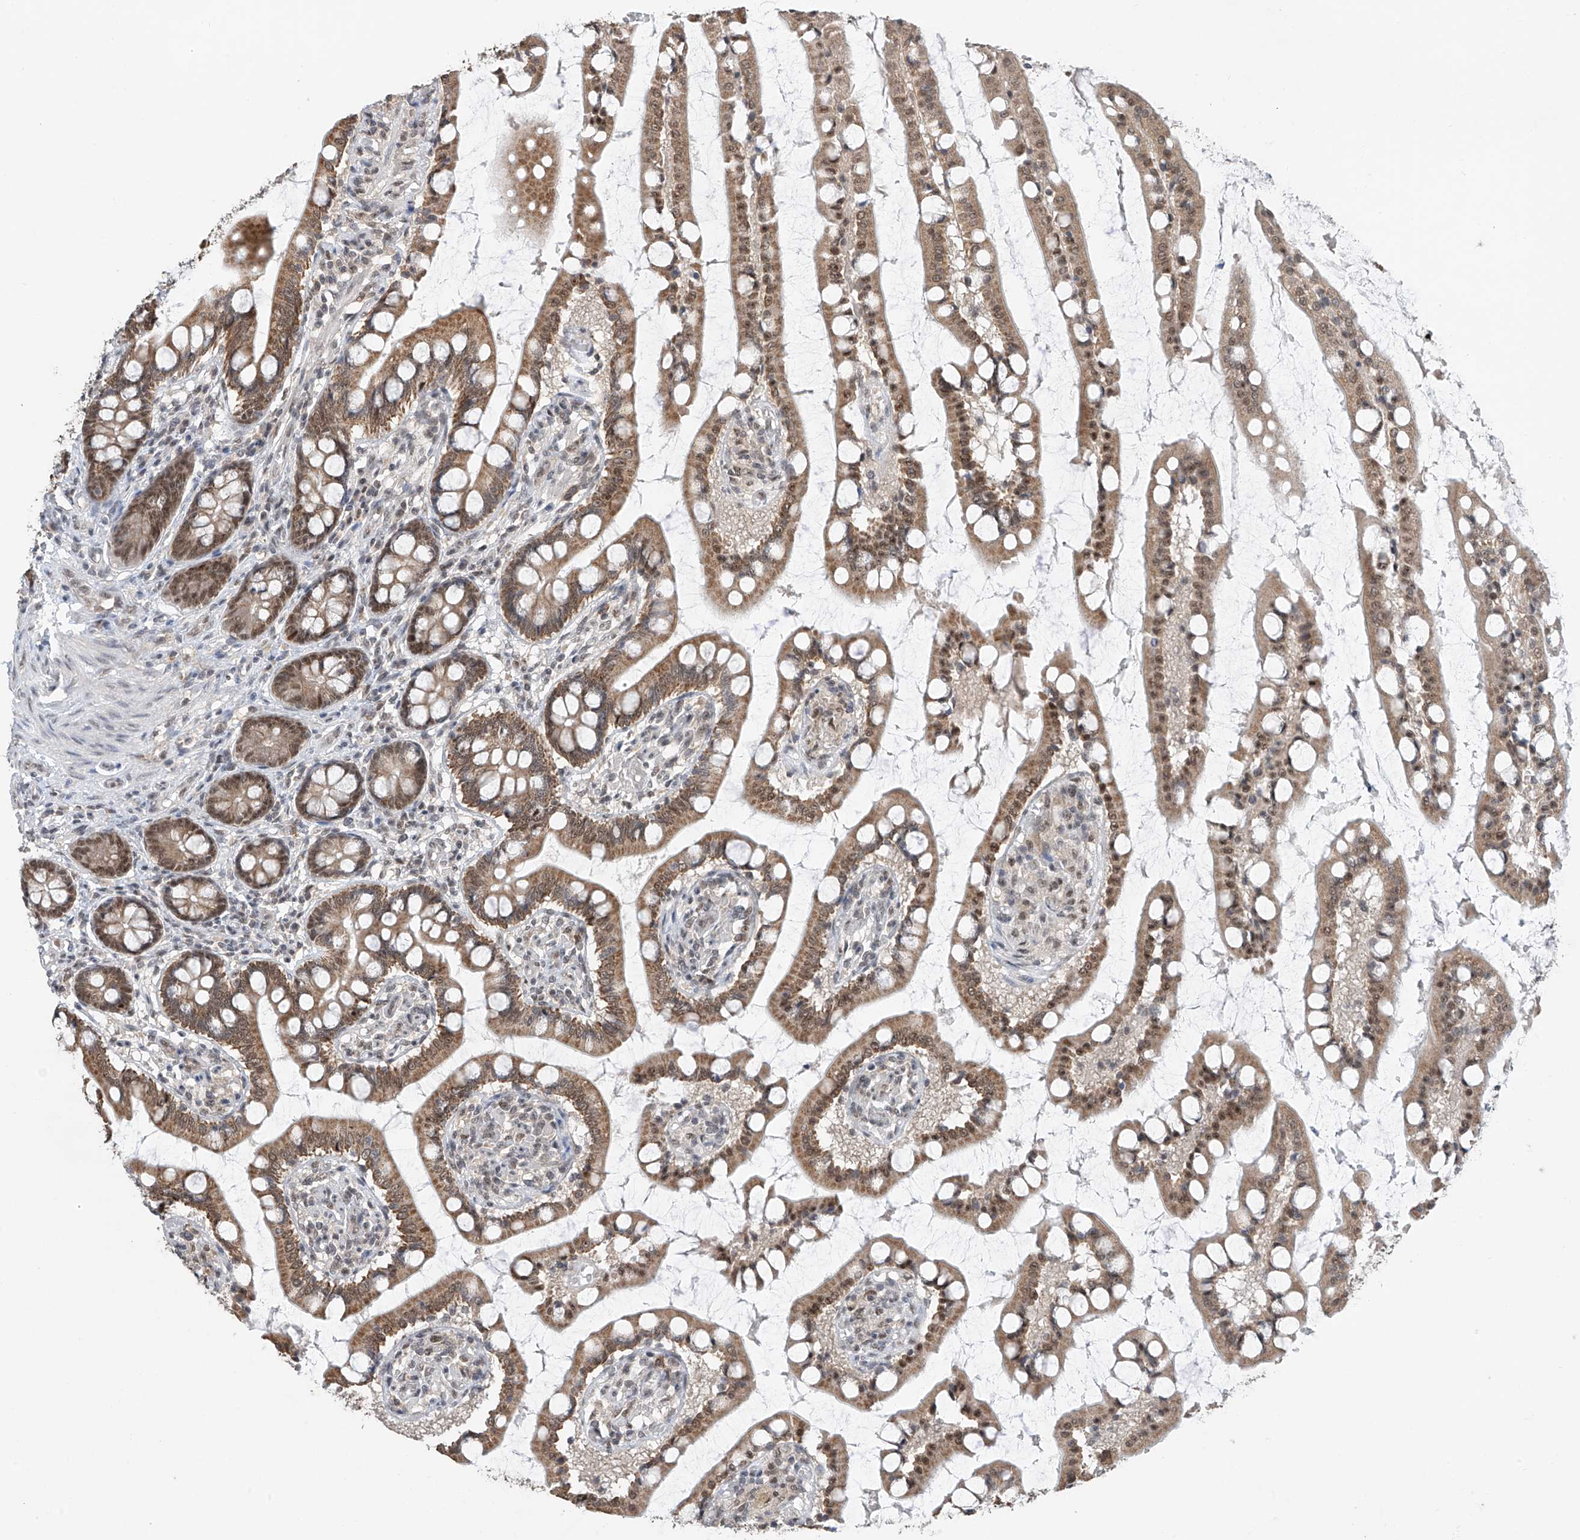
{"staining": {"intensity": "moderate", "quantity": ">75%", "location": "cytoplasmic/membranous,nuclear"}, "tissue": "small intestine", "cell_type": "Glandular cells", "image_type": "normal", "snomed": [{"axis": "morphology", "description": "Normal tissue, NOS"}, {"axis": "topography", "description": "Small intestine"}], "caption": "Small intestine was stained to show a protein in brown. There is medium levels of moderate cytoplasmic/membranous,nuclear expression in approximately >75% of glandular cells.", "gene": "RPAIN", "patient": {"sex": "male", "age": 52}}